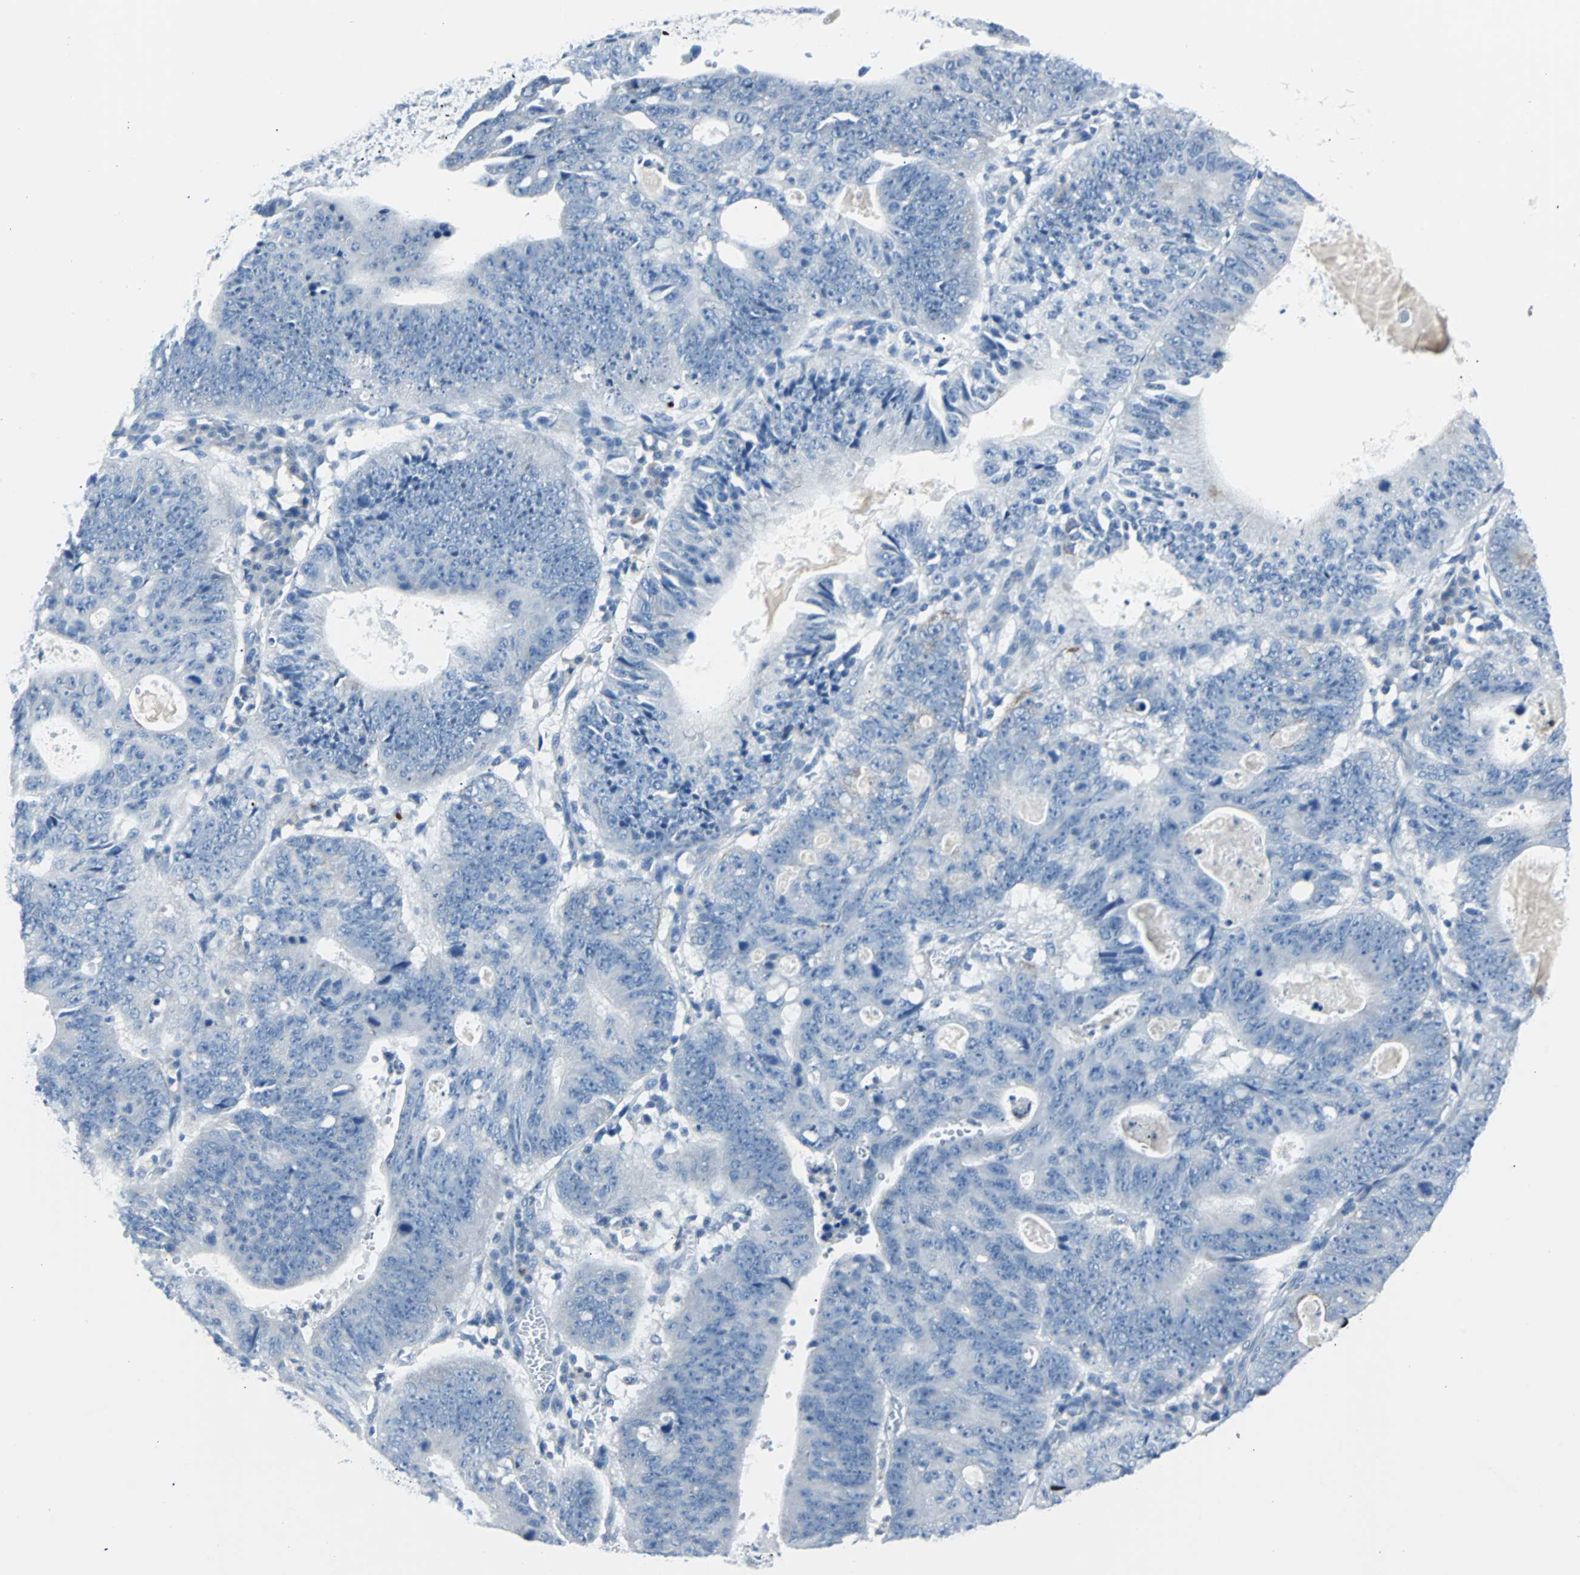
{"staining": {"intensity": "negative", "quantity": "none", "location": "none"}, "tissue": "stomach cancer", "cell_type": "Tumor cells", "image_type": "cancer", "snomed": [{"axis": "morphology", "description": "Adenocarcinoma, NOS"}, {"axis": "topography", "description": "Stomach"}], "caption": "Immunohistochemical staining of adenocarcinoma (stomach) exhibits no significant positivity in tumor cells.", "gene": "RASA1", "patient": {"sex": "male", "age": 59}}